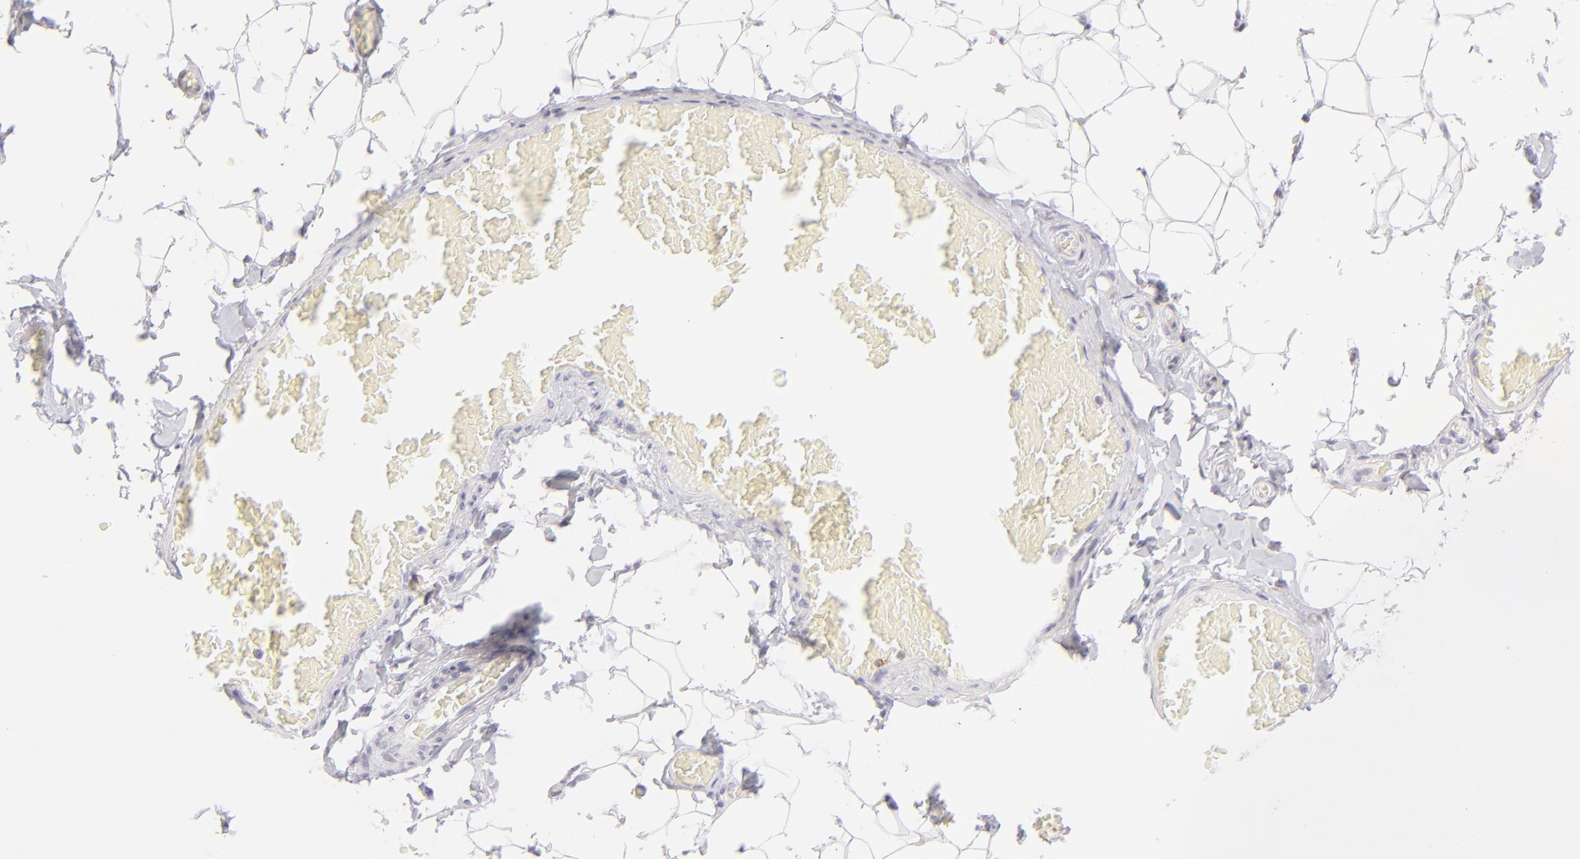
{"staining": {"intensity": "negative", "quantity": "none", "location": "none"}, "tissue": "adipose tissue", "cell_type": "Adipocytes", "image_type": "normal", "snomed": [{"axis": "morphology", "description": "Normal tissue, NOS"}, {"axis": "topography", "description": "Soft tissue"}], "caption": "Immunohistochemical staining of normal human adipose tissue demonstrates no significant positivity in adipocytes.", "gene": "FCER2", "patient": {"sex": "male", "age": 26}}